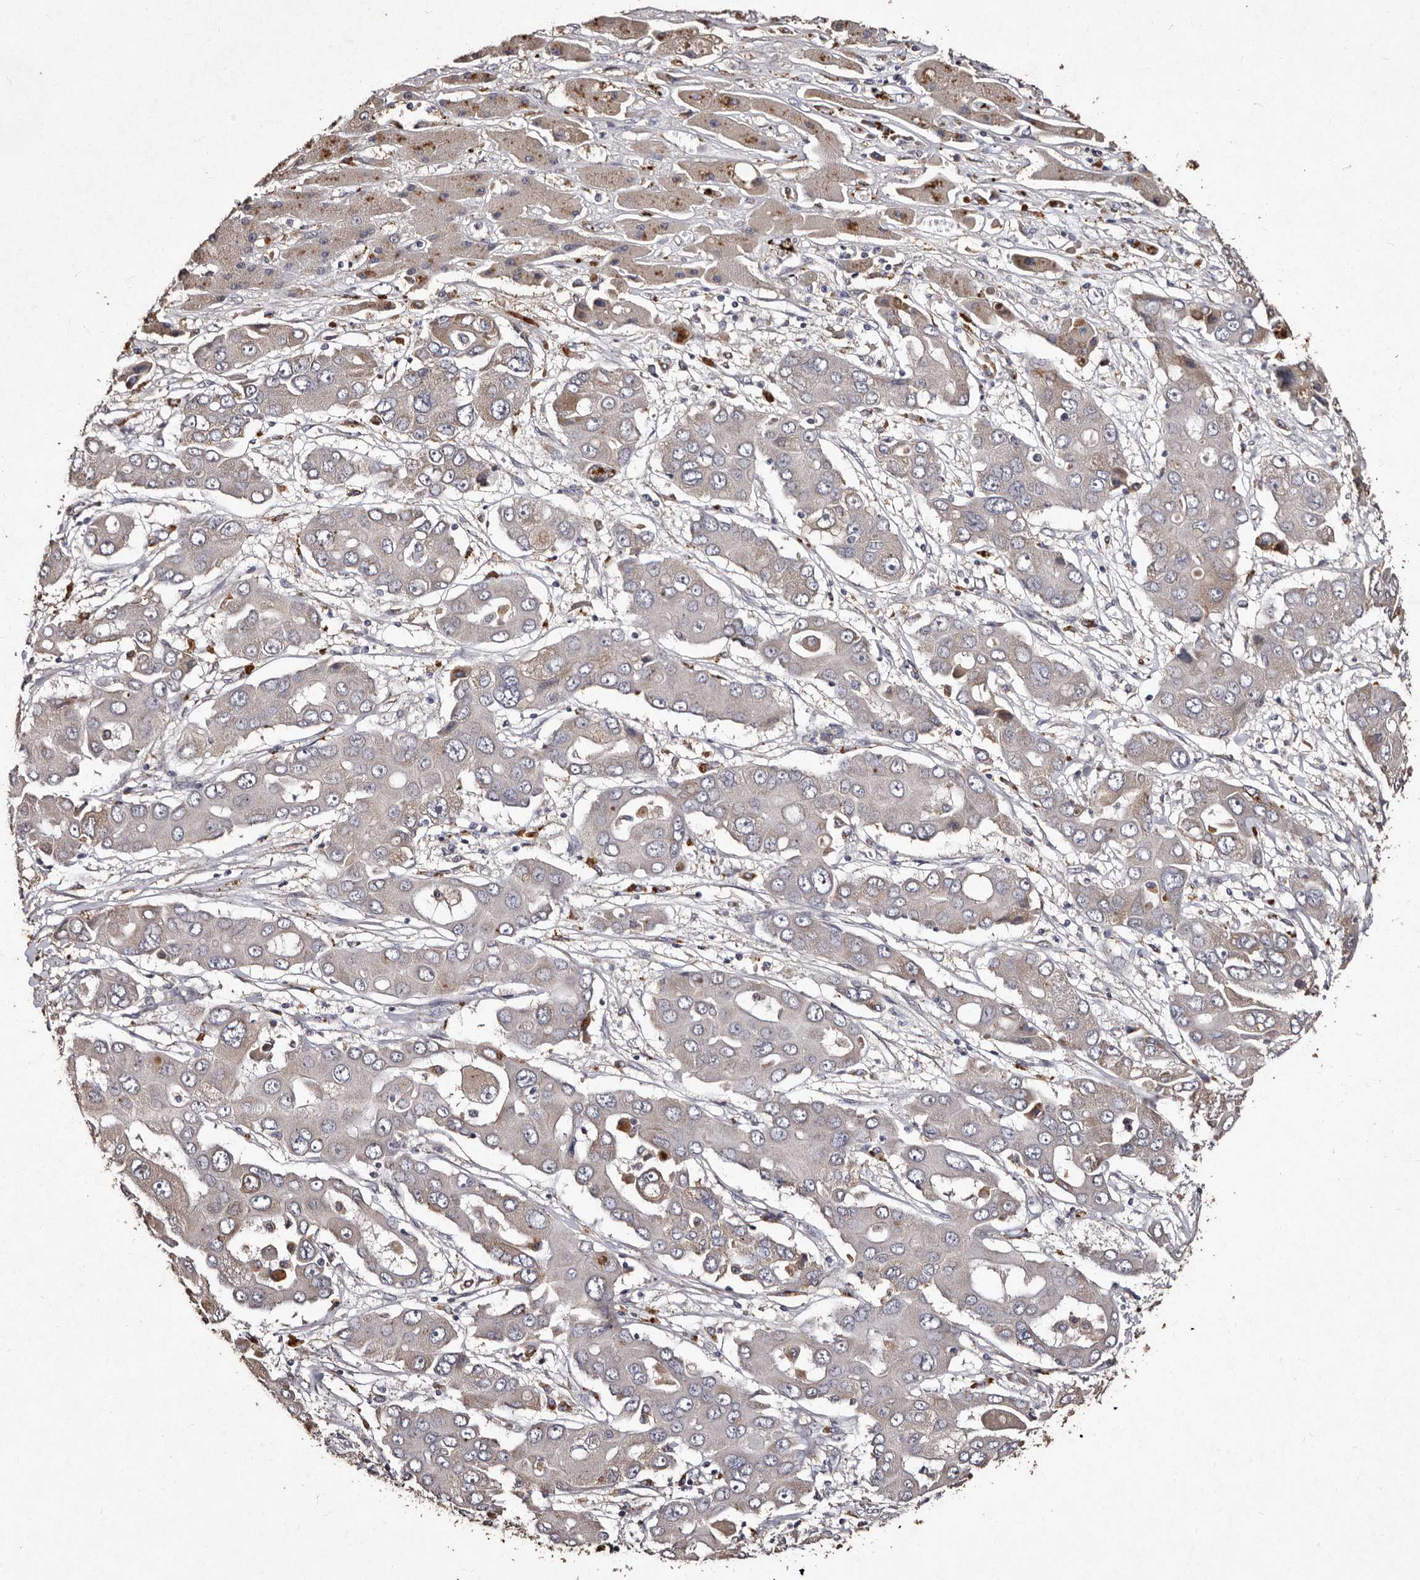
{"staining": {"intensity": "negative", "quantity": "none", "location": "none"}, "tissue": "liver cancer", "cell_type": "Tumor cells", "image_type": "cancer", "snomed": [{"axis": "morphology", "description": "Cholangiocarcinoma"}, {"axis": "topography", "description": "Liver"}], "caption": "An IHC photomicrograph of liver cholangiocarcinoma is shown. There is no staining in tumor cells of liver cholangiocarcinoma.", "gene": "TFB1M", "patient": {"sex": "male", "age": 67}}